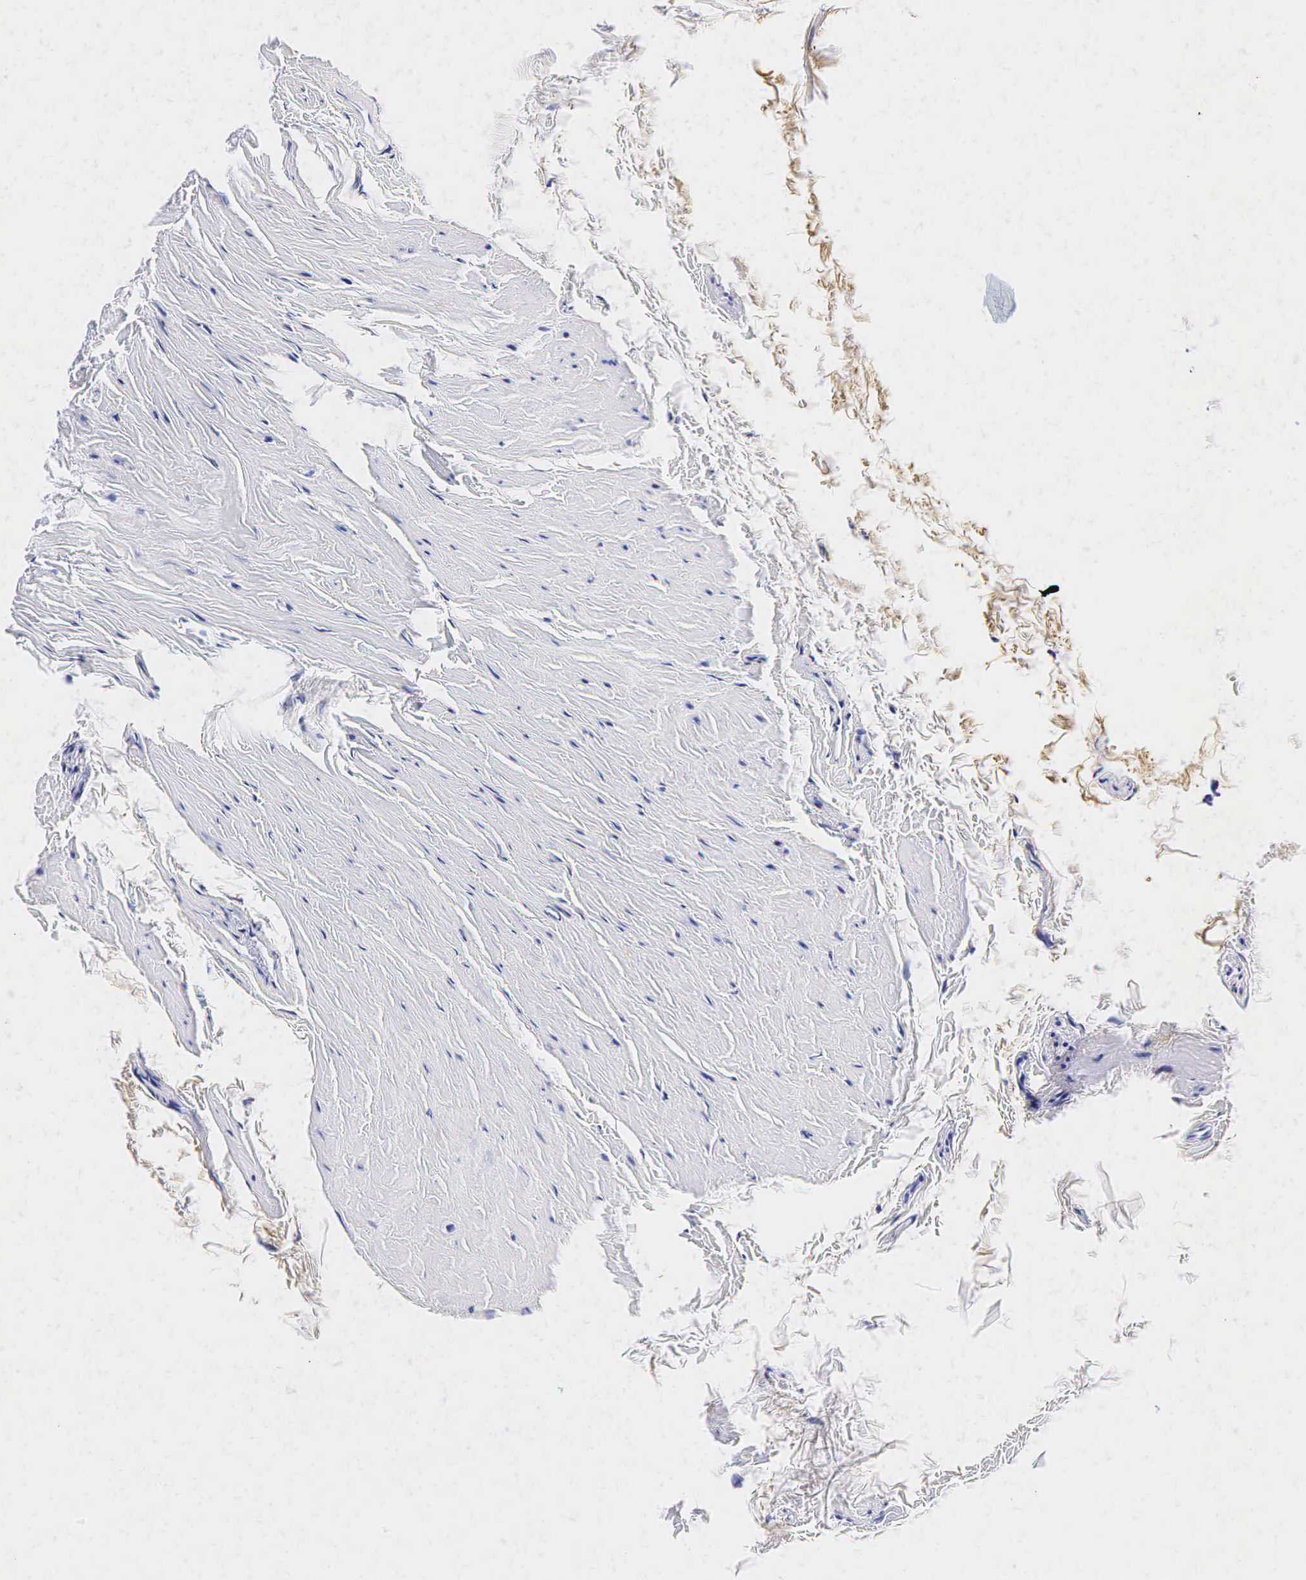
{"staining": {"intensity": "negative", "quantity": "none", "location": "none"}, "tissue": "epididymis", "cell_type": "Glandular cells", "image_type": "normal", "snomed": [{"axis": "morphology", "description": "Normal tissue, NOS"}, {"axis": "topography", "description": "Epididymis"}], "caption": "Normal epididymis was stained to show a protein in brown. There is no significant positivity in glandular cells. The staining was performed using DAB to visualize the protein expression in brown, while the nuclei were stained in blue with hematoxylin (Magnification: 20x).", "gene": "TG", "patient": {"sex": "male", "age": 47}}